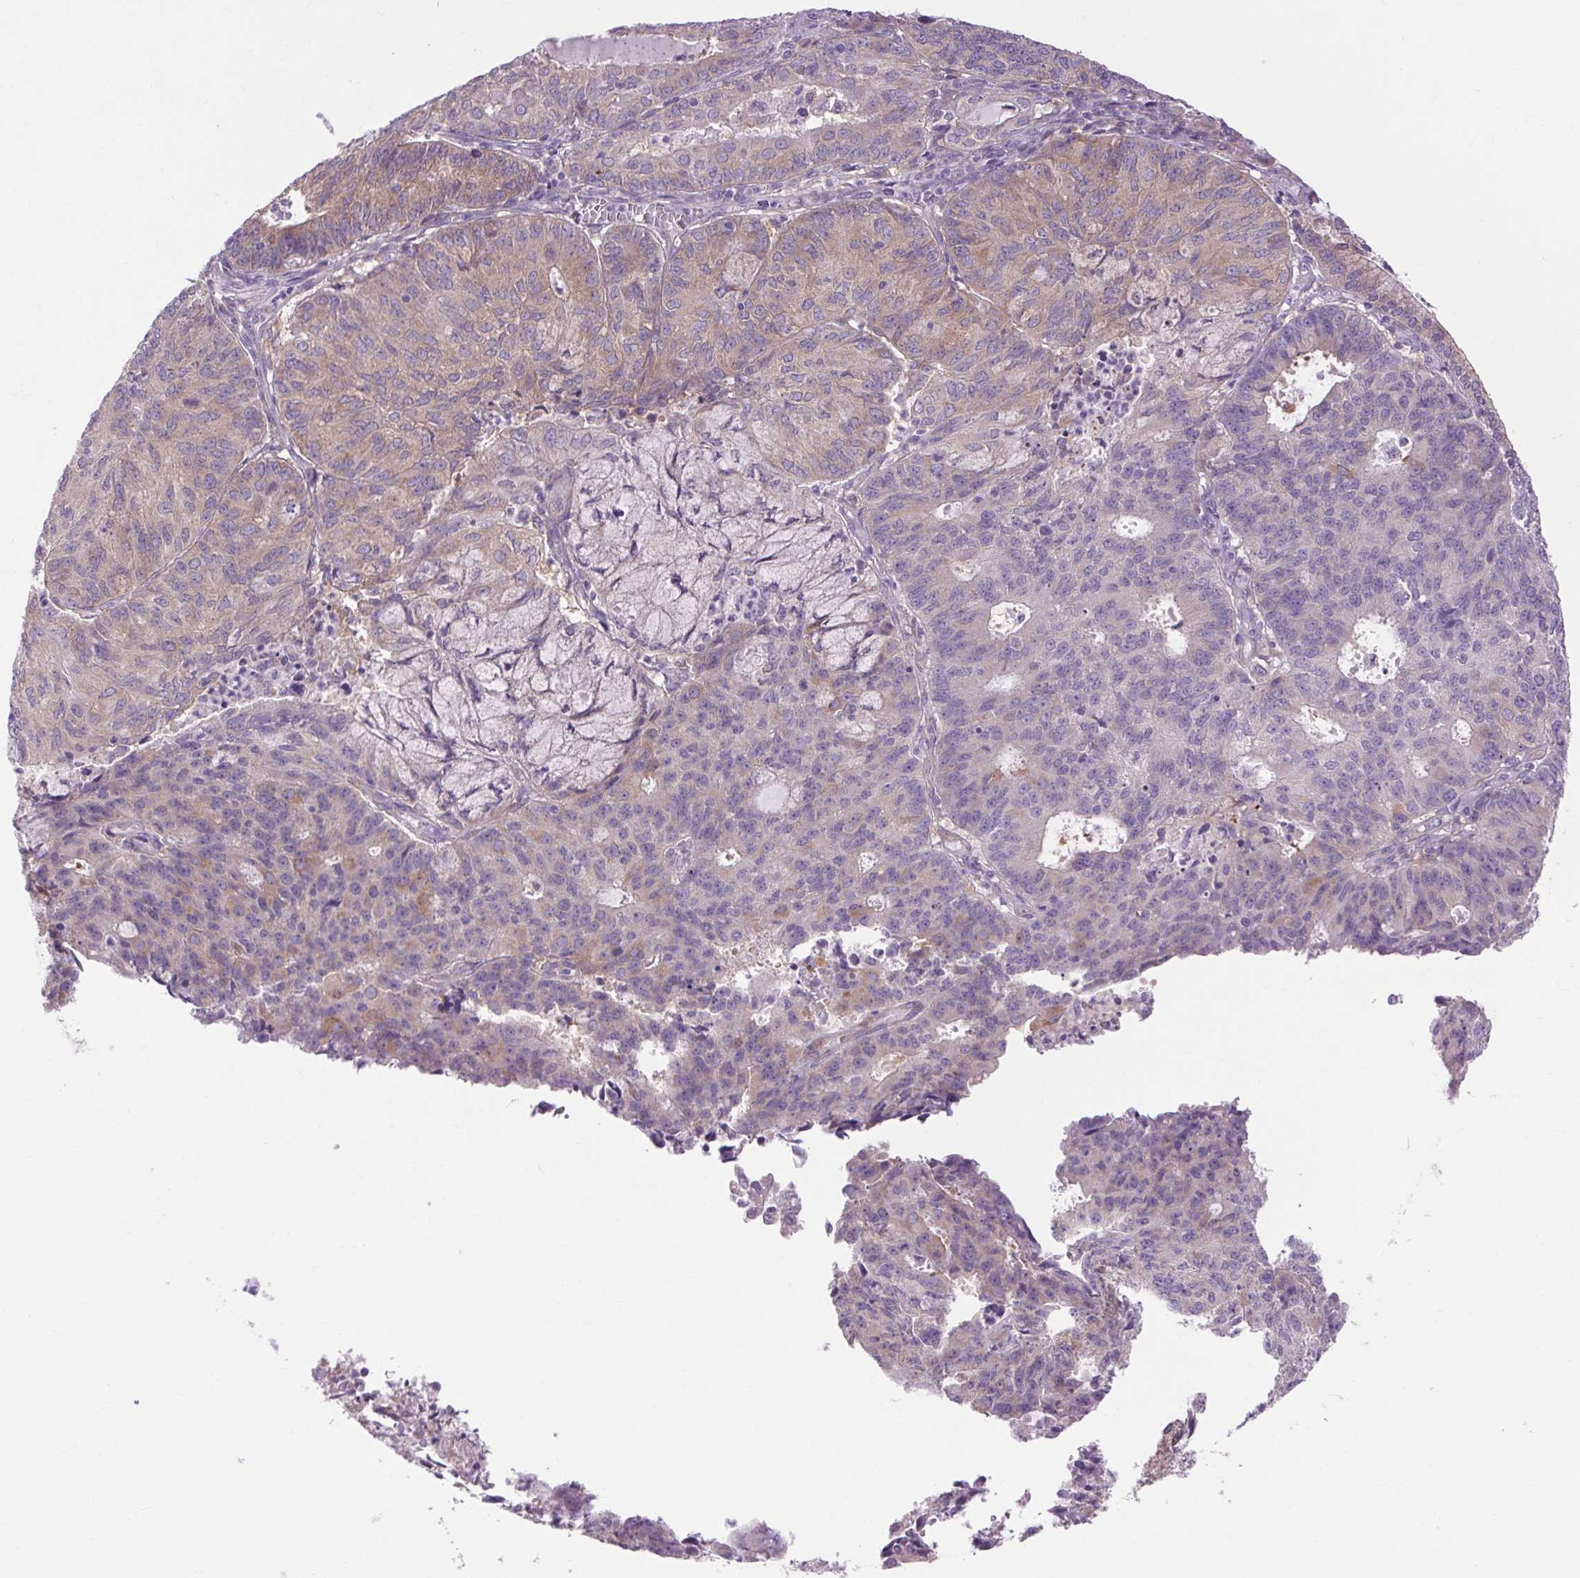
{"staining": {"intensity": "weak", "quantity": "<25%", "location": "cytoplasmic/membranous"}, "tissue": "endometrial cancer", "cell_type": "Tumor cells", "image_type": "cancer", "snomed": [{"axis": "morphology", "description": "Adenocarcinoma, NOS"}, {"axis": "topography", "description": "Endometrium"}], "caption": "DAB (3,3'-diaminobenzidine) immunohistochemical staining of endometrial adenocarcinoma exhibits no significant staining in tumor cells.", "gene": "SOWAHC", "patient": {"sex": "female", "age": 82}}